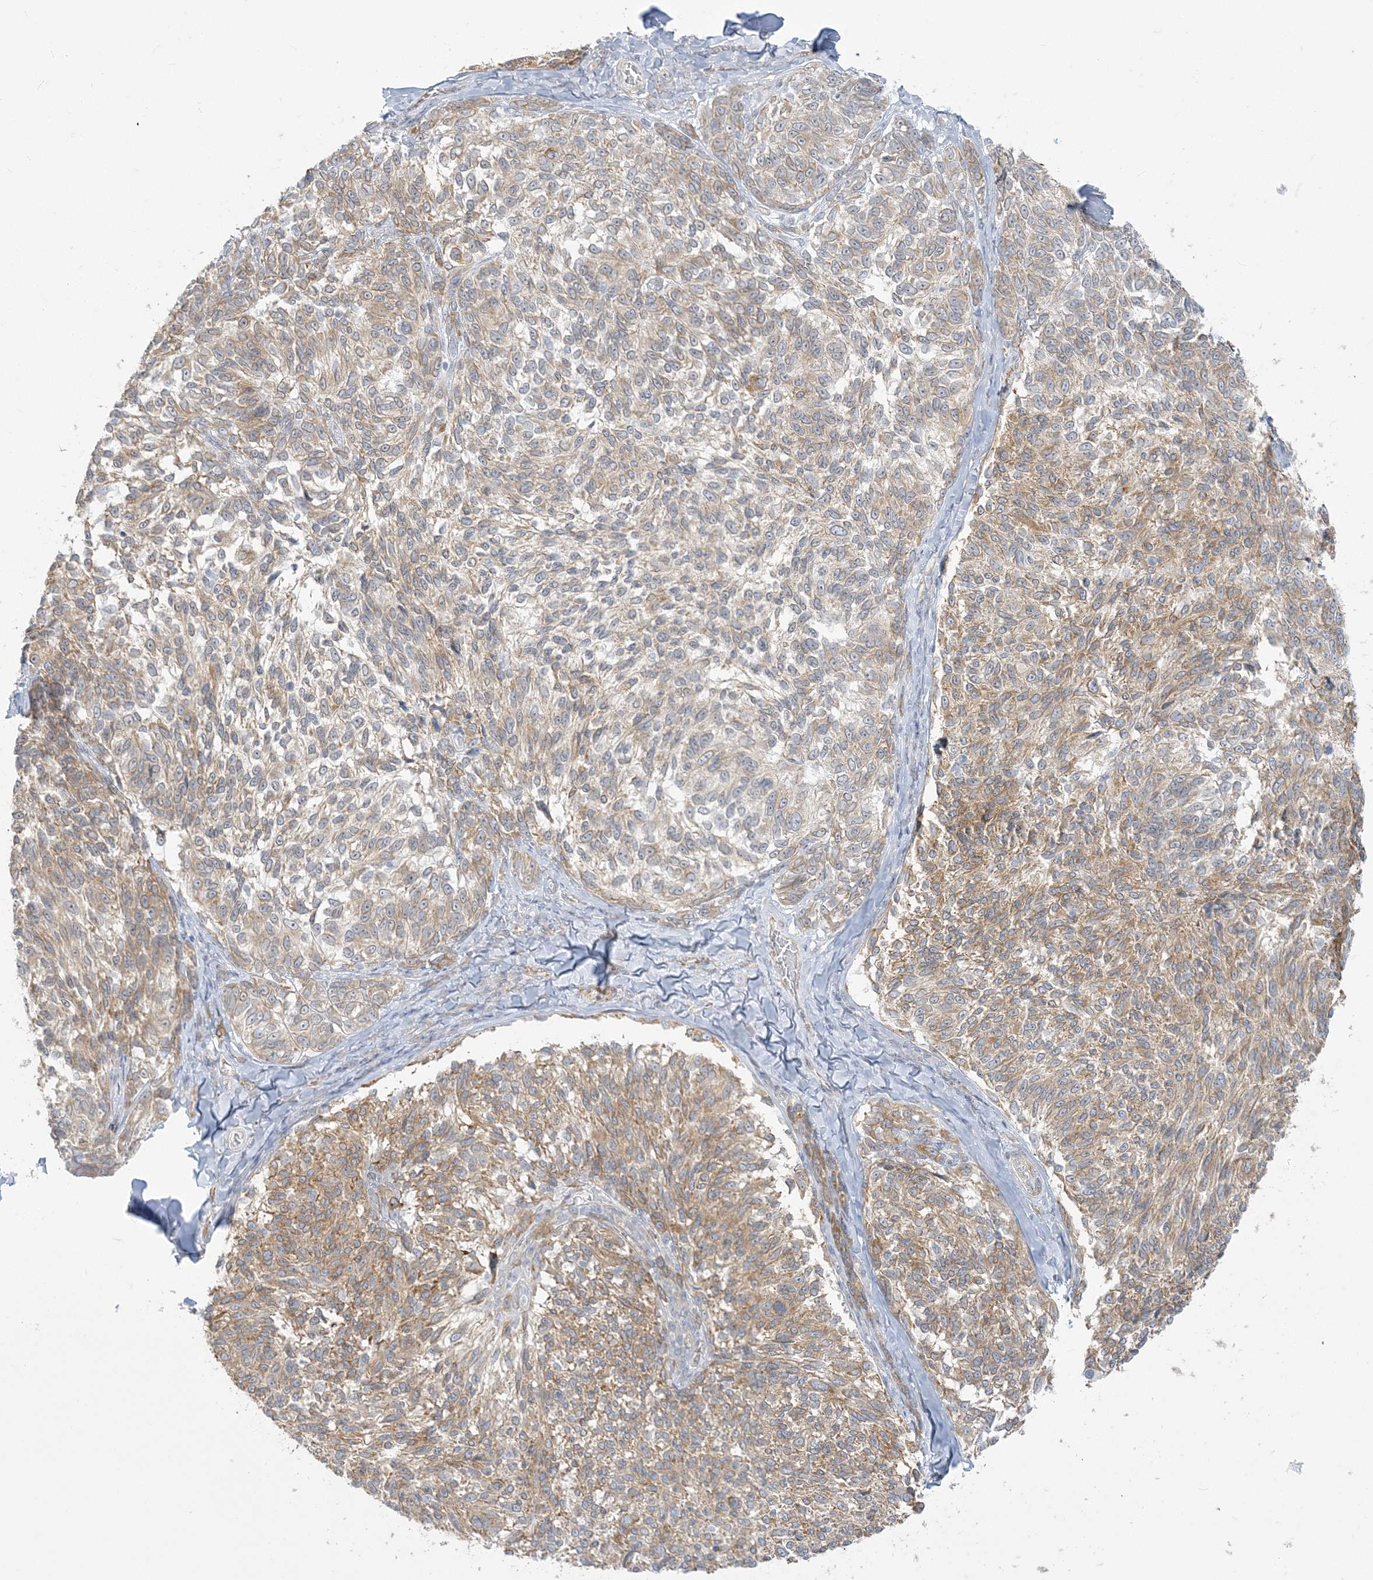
{"staining": {"intensity": "weak", "quantity": ">75%", "location": "cytoplasmic/membranous"}, "tissue": "melanoma", "cell_type": "Tumor cells", "image_type": "cancer", "snomed": [{"axis": "morphology", "description": "Malignant melanoma, NOS"}, {"axis": "topography", "description": "Skin"}], "caption": "Immunohistochemistry (IHC) (DAB) staining of melanoma exhibits weak cytoplasmic/membranous protein positivity in about >75% of tumor cells. (DAB (3,3'-diaminobenzidine) IHC, brown staining for protein, blue staining for nuclei).", "gene": "ZC3H6", "patient": {"sex": "female", "age": 73}}